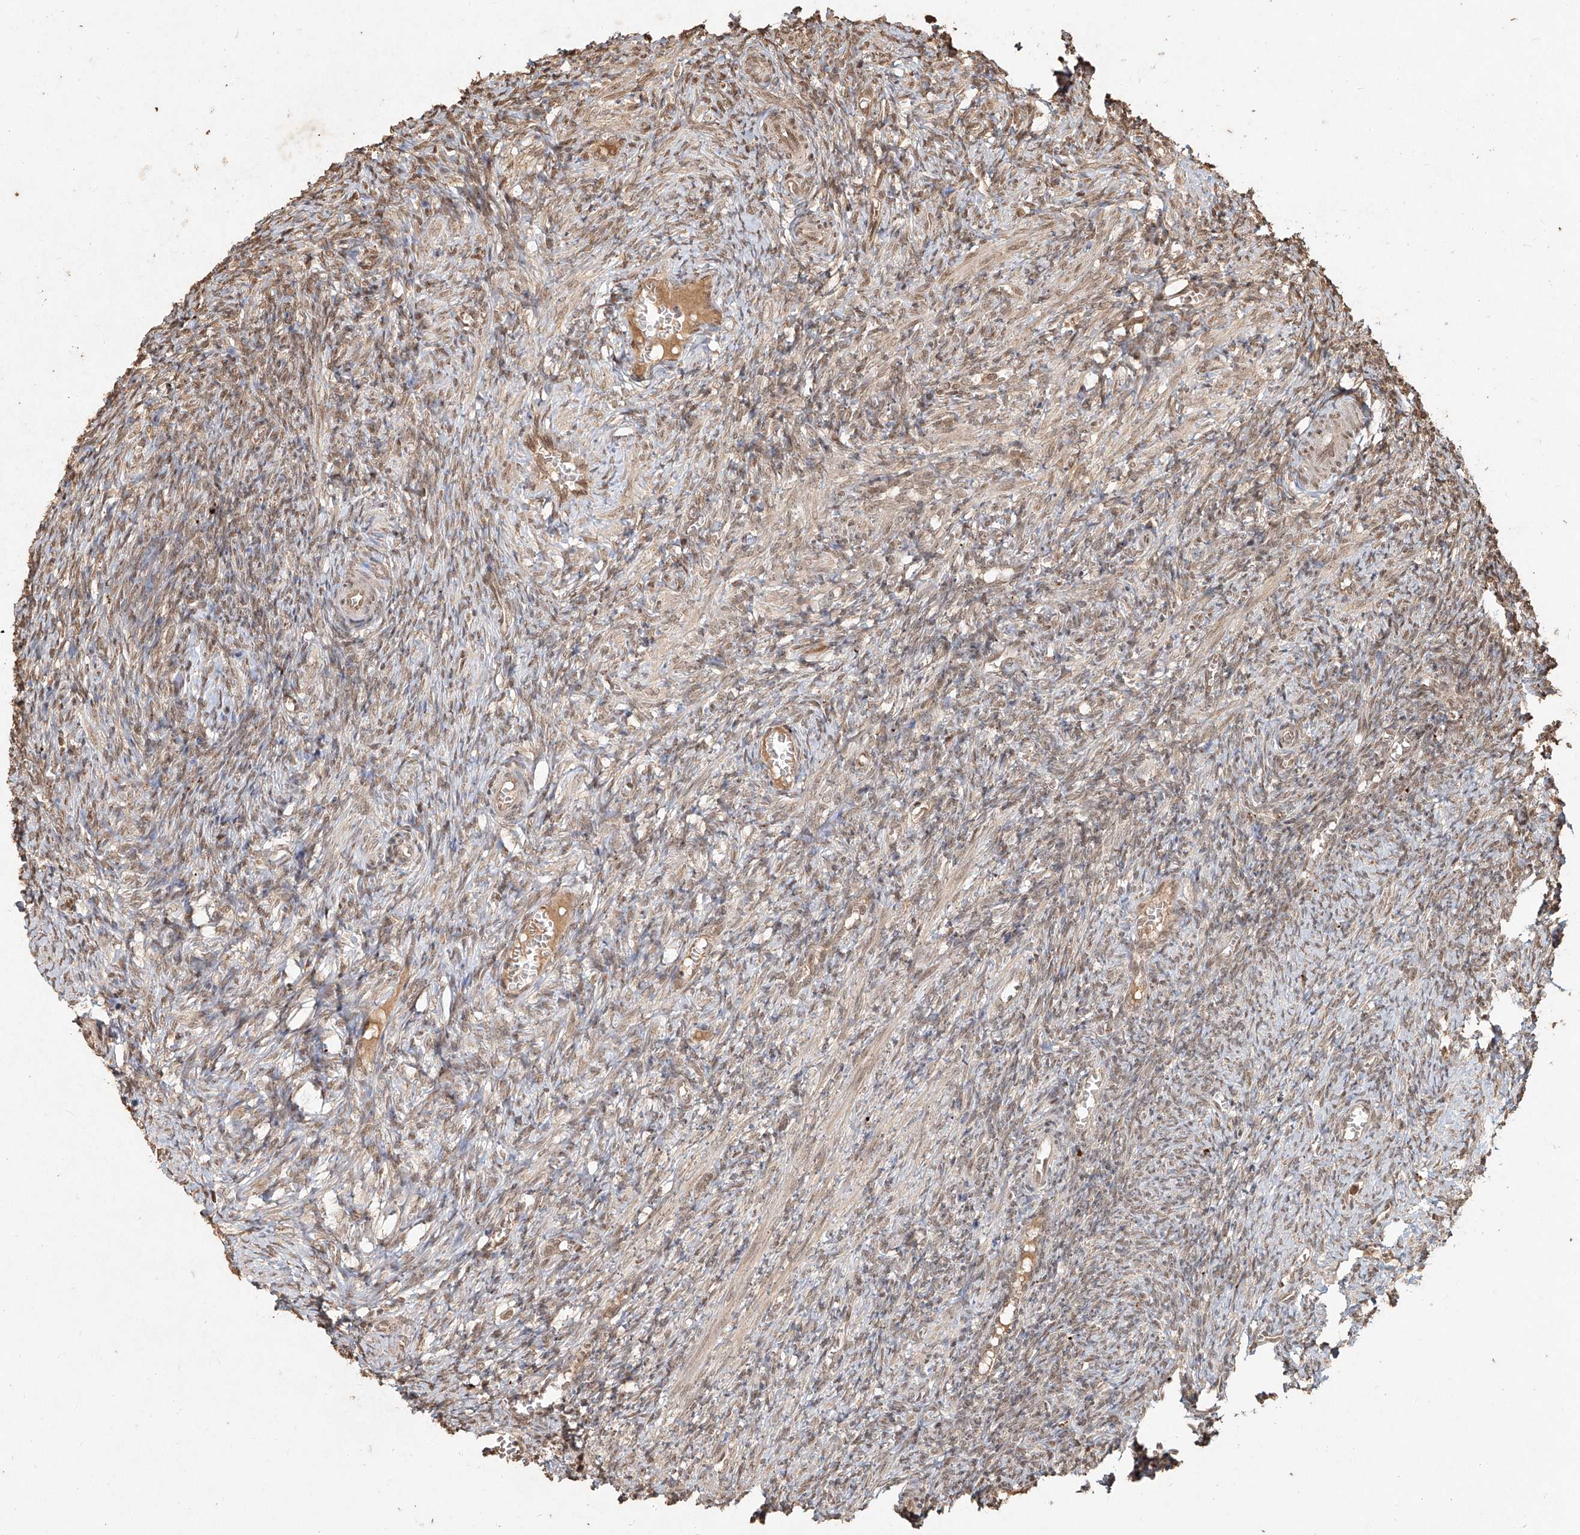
{"staining": {"intensity": "moderate", "quantity": "25%-75%", "location": "nuclear"}, "tissue": "ovary", "cell_type": "Ovarian stroma cells", "image_type": "normal", "snomed": [{"axis": "morphology", "description": "Normal tissue, NOS"}, {"axis": "topography", "description": "Ovary"}], "caption": "Moderate nuclear expression is identified in about 25%-75% of ovarian stroma cells in normal ovary.", "gene": "UBE2K", "patient": {"sex": "female", "age": 27}}